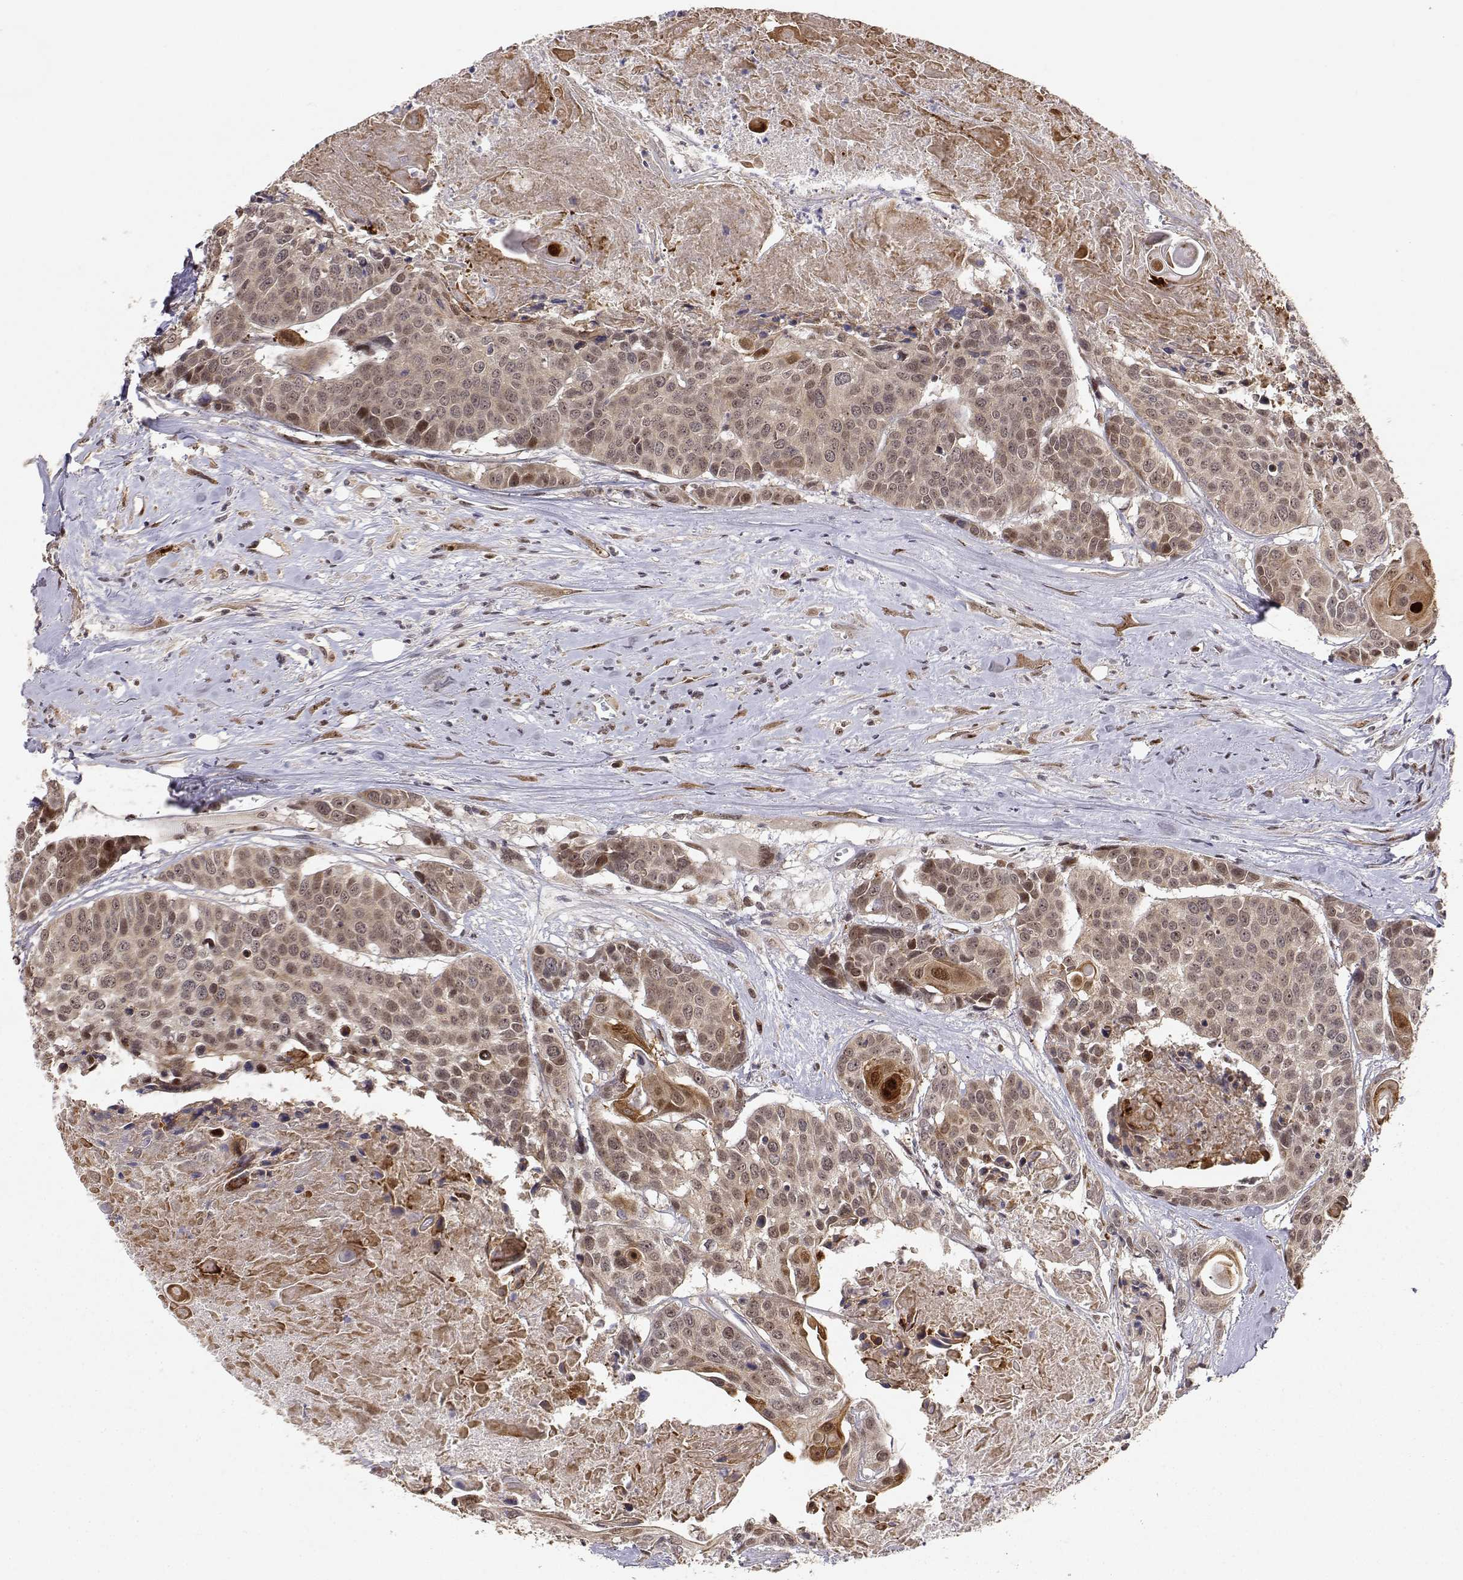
{"staining": {"intensity": "moderate", "quantity": "<25%", "location": "cytoplasmic/membranous,nuclear"}, "tissue": "head and neck cancer", "cell_type": "Tumor cells", "image_type": "cancer", "snomed": [{"axis": "morphology", "description": "Squamous cell carcinoma, NOS"}, {"axis": "topography", "description": "Oral tissue"}, {"axis": "topography", "description": "Head-Neck"}], "caption": "This image reveals head and neck cancer stained with IHC to label a protein in brown. The cytoplasmic/membranous and nuclear of tumor cells show moderate positivity for the protein. Nuclei are counter-stained blue.", "gene": "BRCA1", "patient": {"sex": "male", "age": 56}}